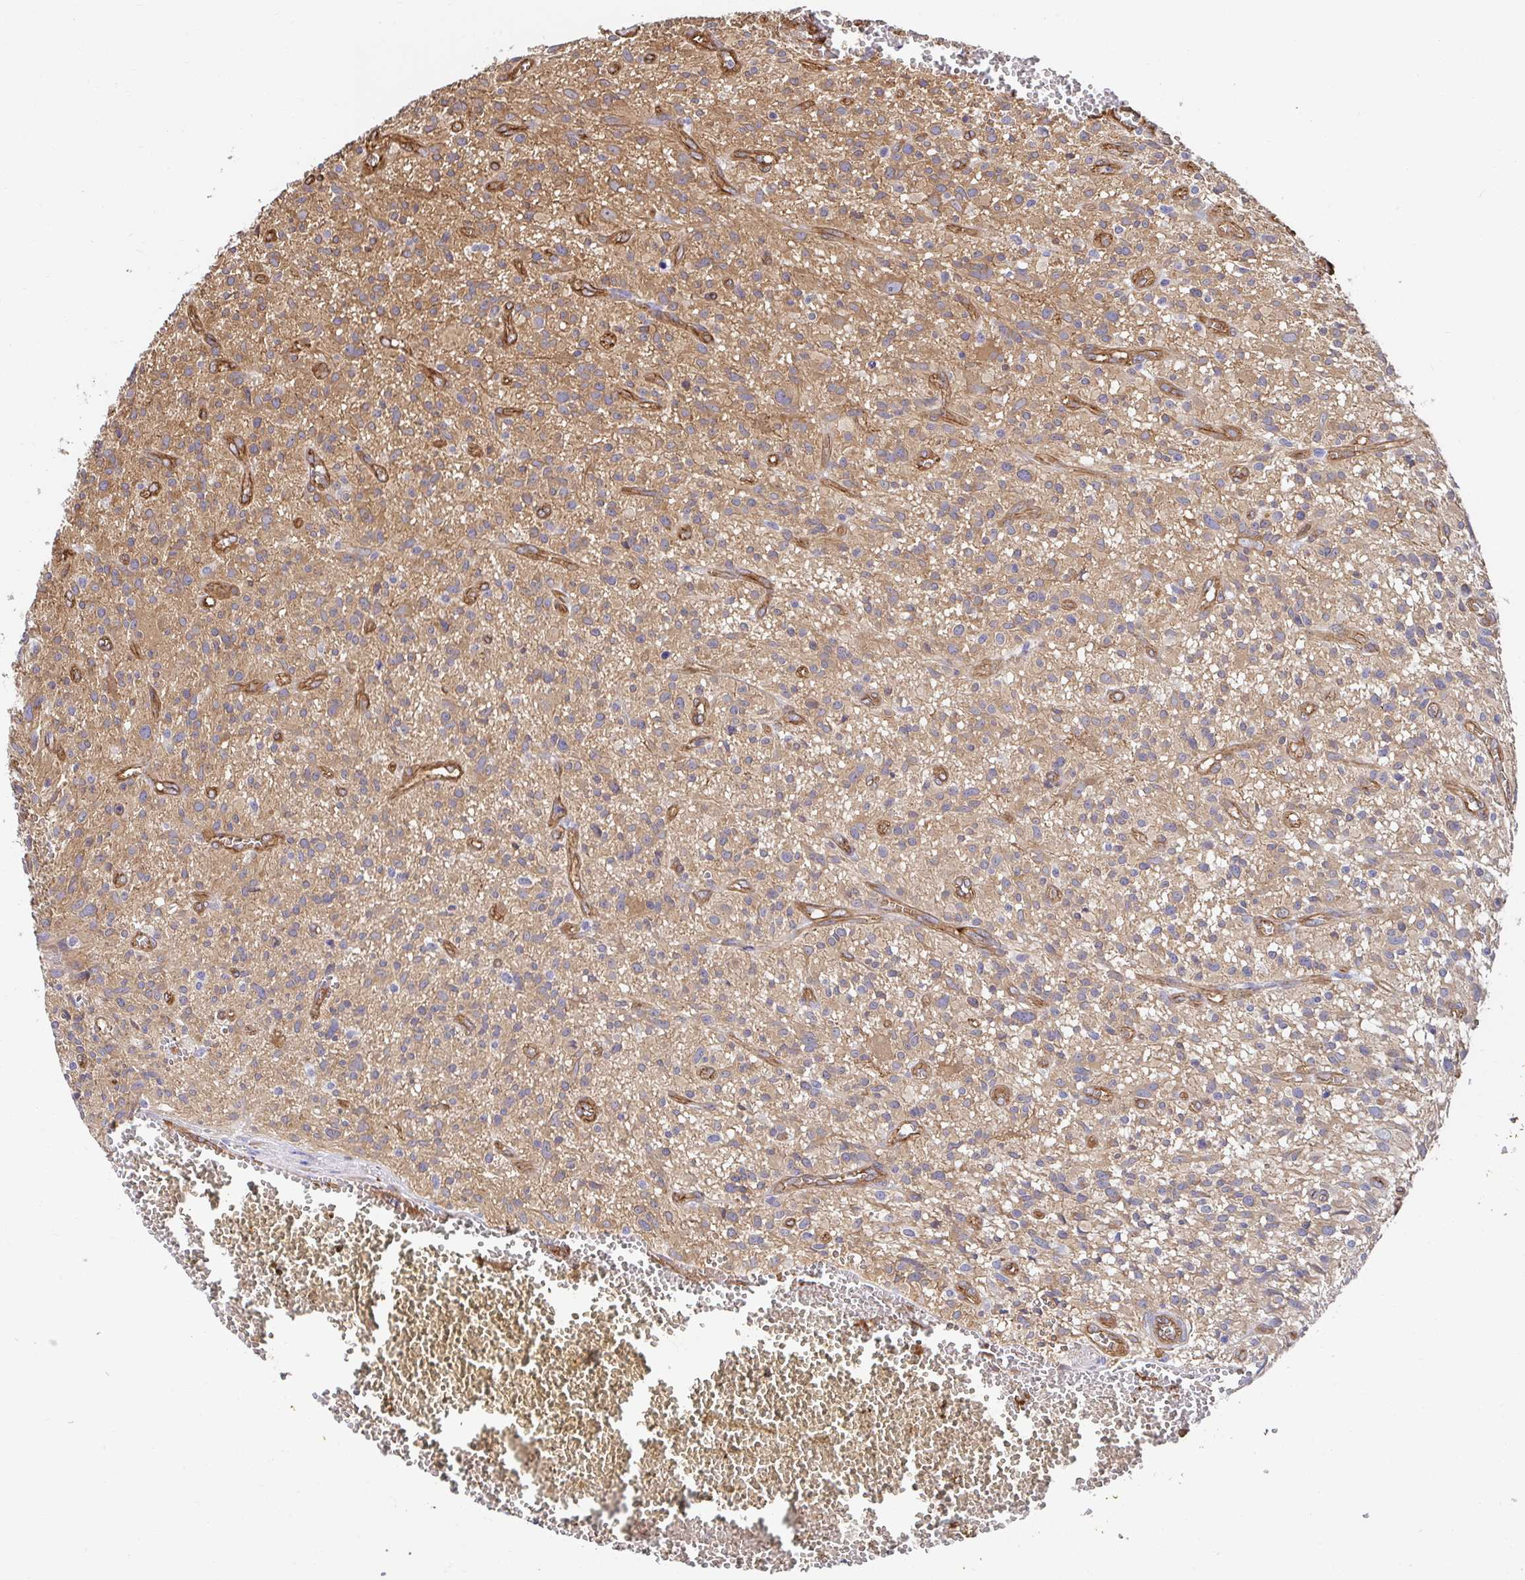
{"staining": {"intensity": "weak", "quantity": ">75%", "location": "cytoplasmic/membranous"}, "tissue": "glioma", "cell_type": "Tumor cells", "image_type": "cancer", "snomed": [{"axis": "morphology", "description": "Glioma, malignant, High grade"}, {"axis": "topography", "description": "Brain"}], "caption": "High-power microscopy captured an immunohistochemistry micrograph of glioma, revealing weak cytoplasmic/membranous positivity in about >75% of tumor cells. (brown staining indicates protein expression, while blue staining denotes nuclei).", "gene": "CTTN", "patient": {"sex": "male", "age": 75}}